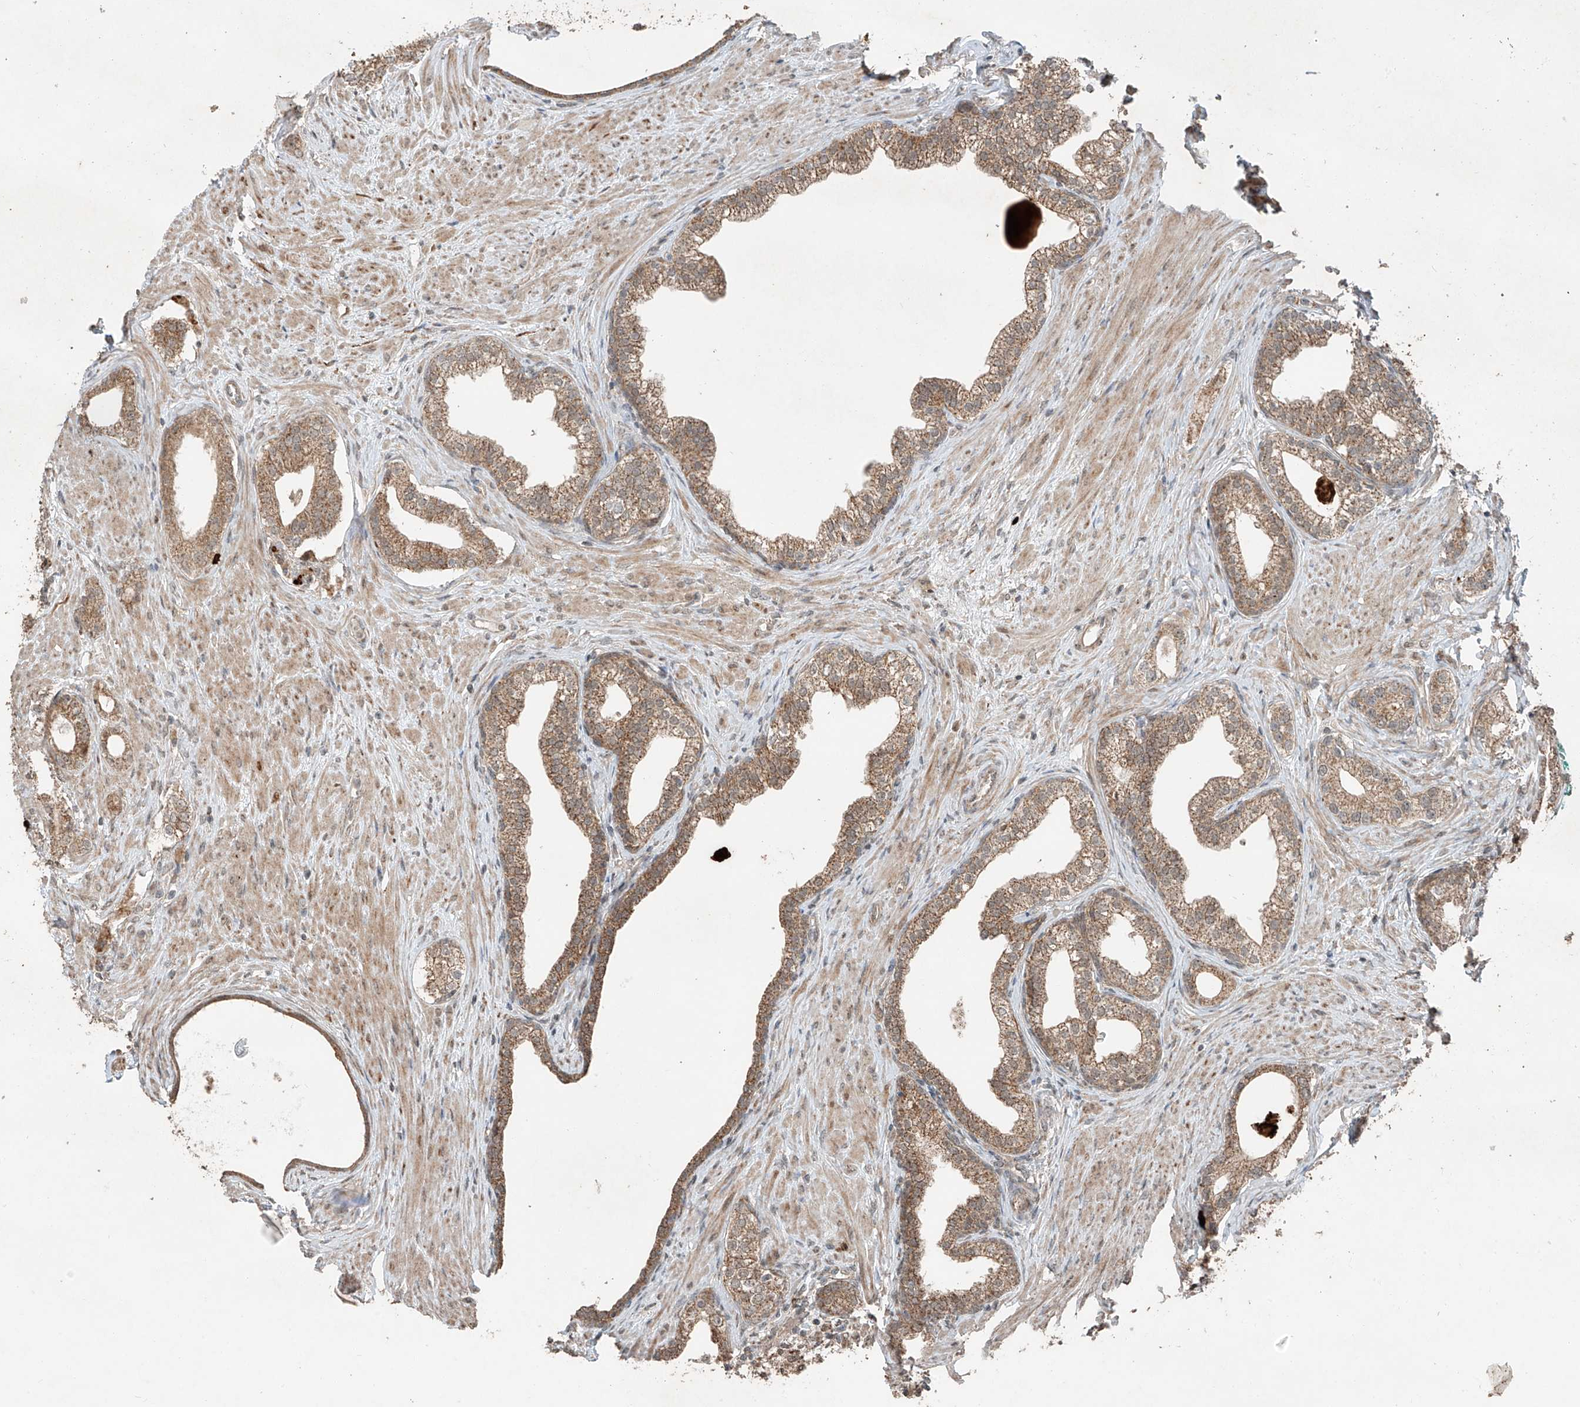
{"staining": {"intensity": "moderate", "quantity": ">75%", "location": "cytoplasmic/membranous"}, "tissue": "prostate cancer", "cell_type": "Tumor cells", "image_type": "cancer", "snomed": [{"axis": "morphology", "description": "Adenocarcinoma, High grade"}, {"axis": "topography", "description": "Prostate"}], "caption": "Immunohistochemical staining of adenocarcinoma (high-grade) (prostate) displays moderate cytoplasmic/membranous protein positivity in approximately >75% of tumor cells.", "gene": "ZNF620", "patient": {"sex": "male", "age": 63}}